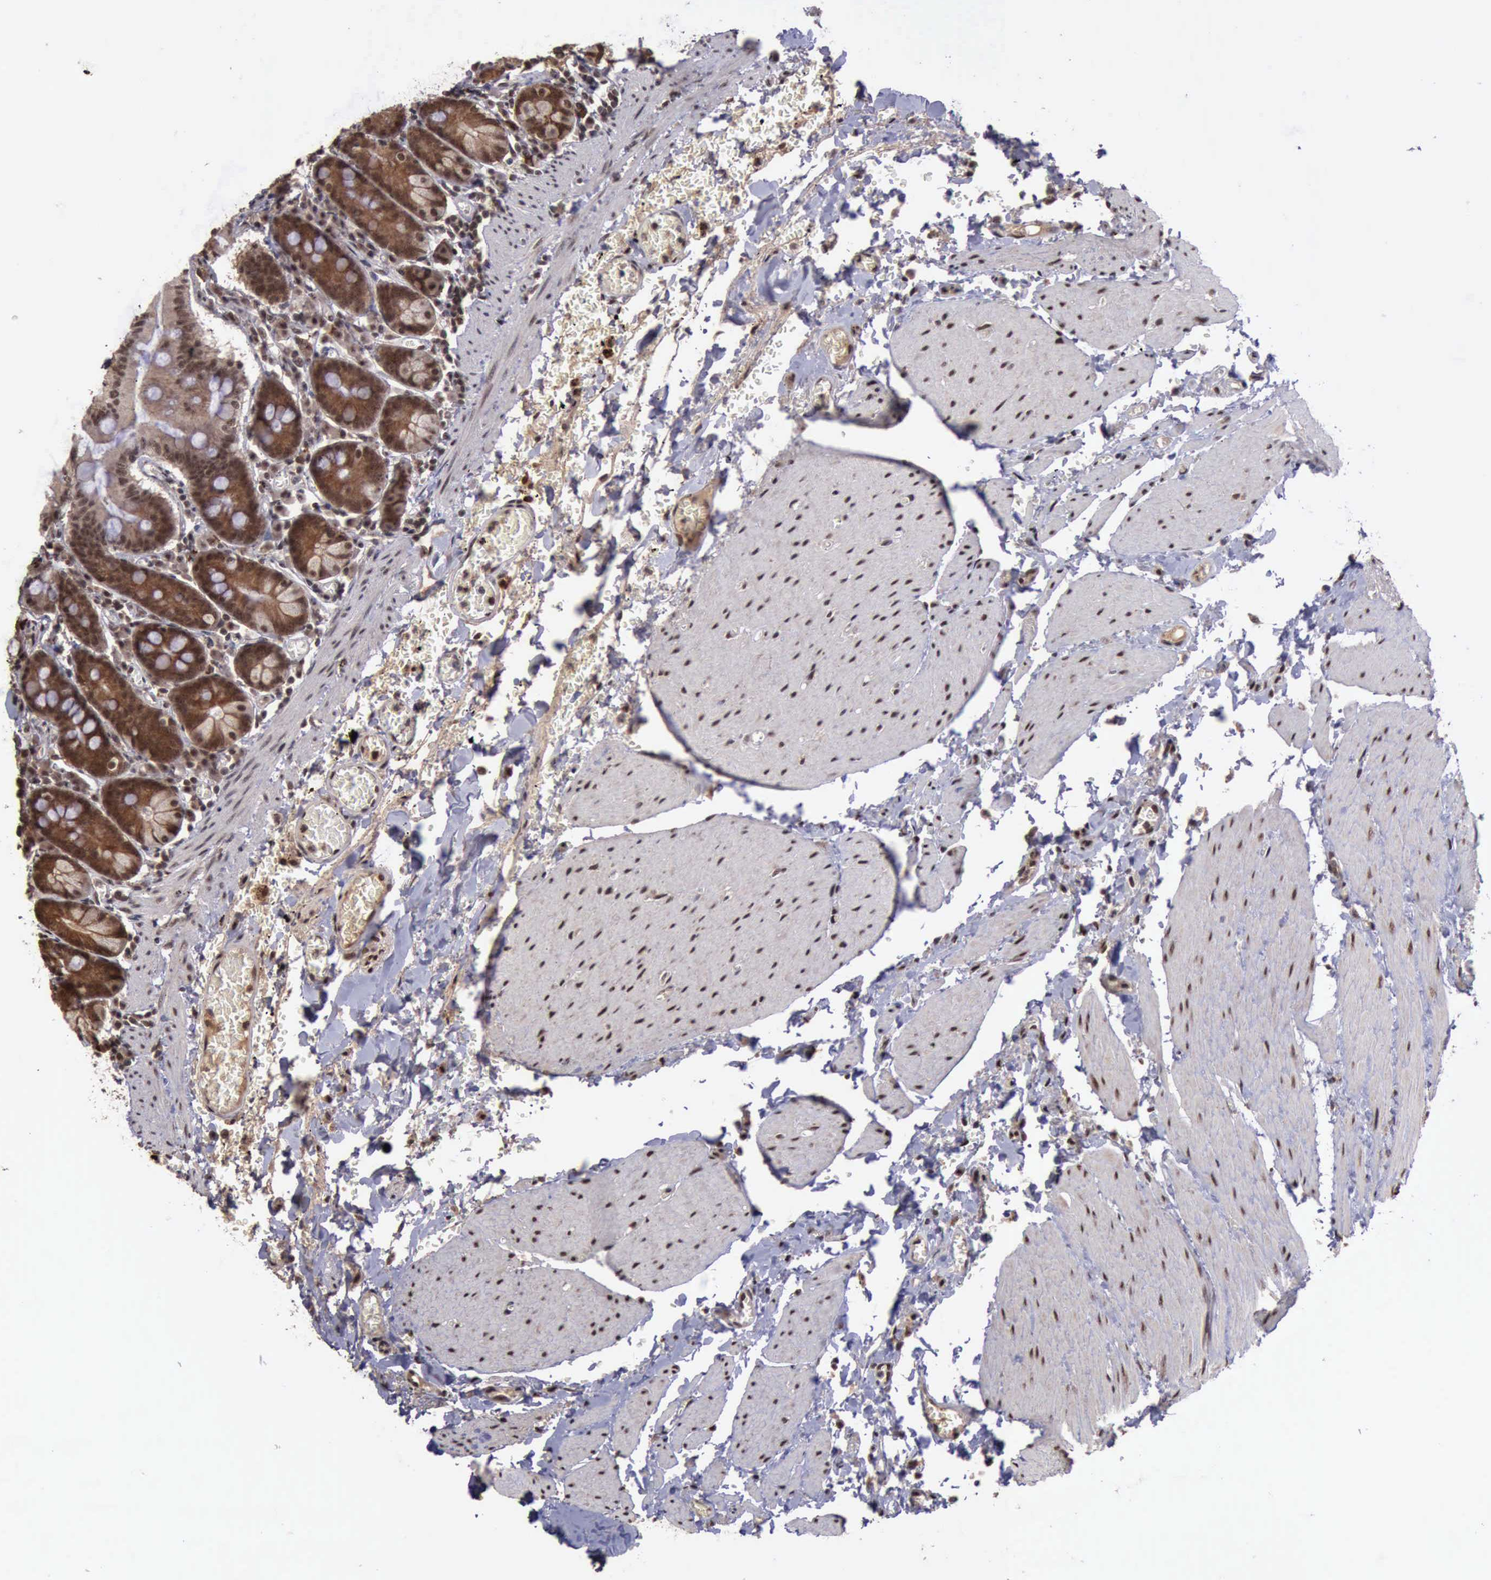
{"staining": {"intensity": "moderate", "quantity": ">75%", "location": "cytoplasmic/membranous,nuclear"}, "tissue": "small intestine", "cell_type": "Glandular cells", "image_type": "normal", "snomed": [{"axis": "morphology", "description": "Normal tissue, NOS"}, {"axis": "topography", "description": "Small intestine"}], "caption": "IHC micrograph of benign small intestine: human small intestine stained using immunohistochemistry (IHC) reveals medium levels of moderate protein expression localized specifically in the cytoplasmic/membranous,nuclear of glandular cells, appearing as a cytoplasmic/membranous,nuclear brown color.", "gene": "TRMT2A", "patient": {"sex": "male", "age": 71}}